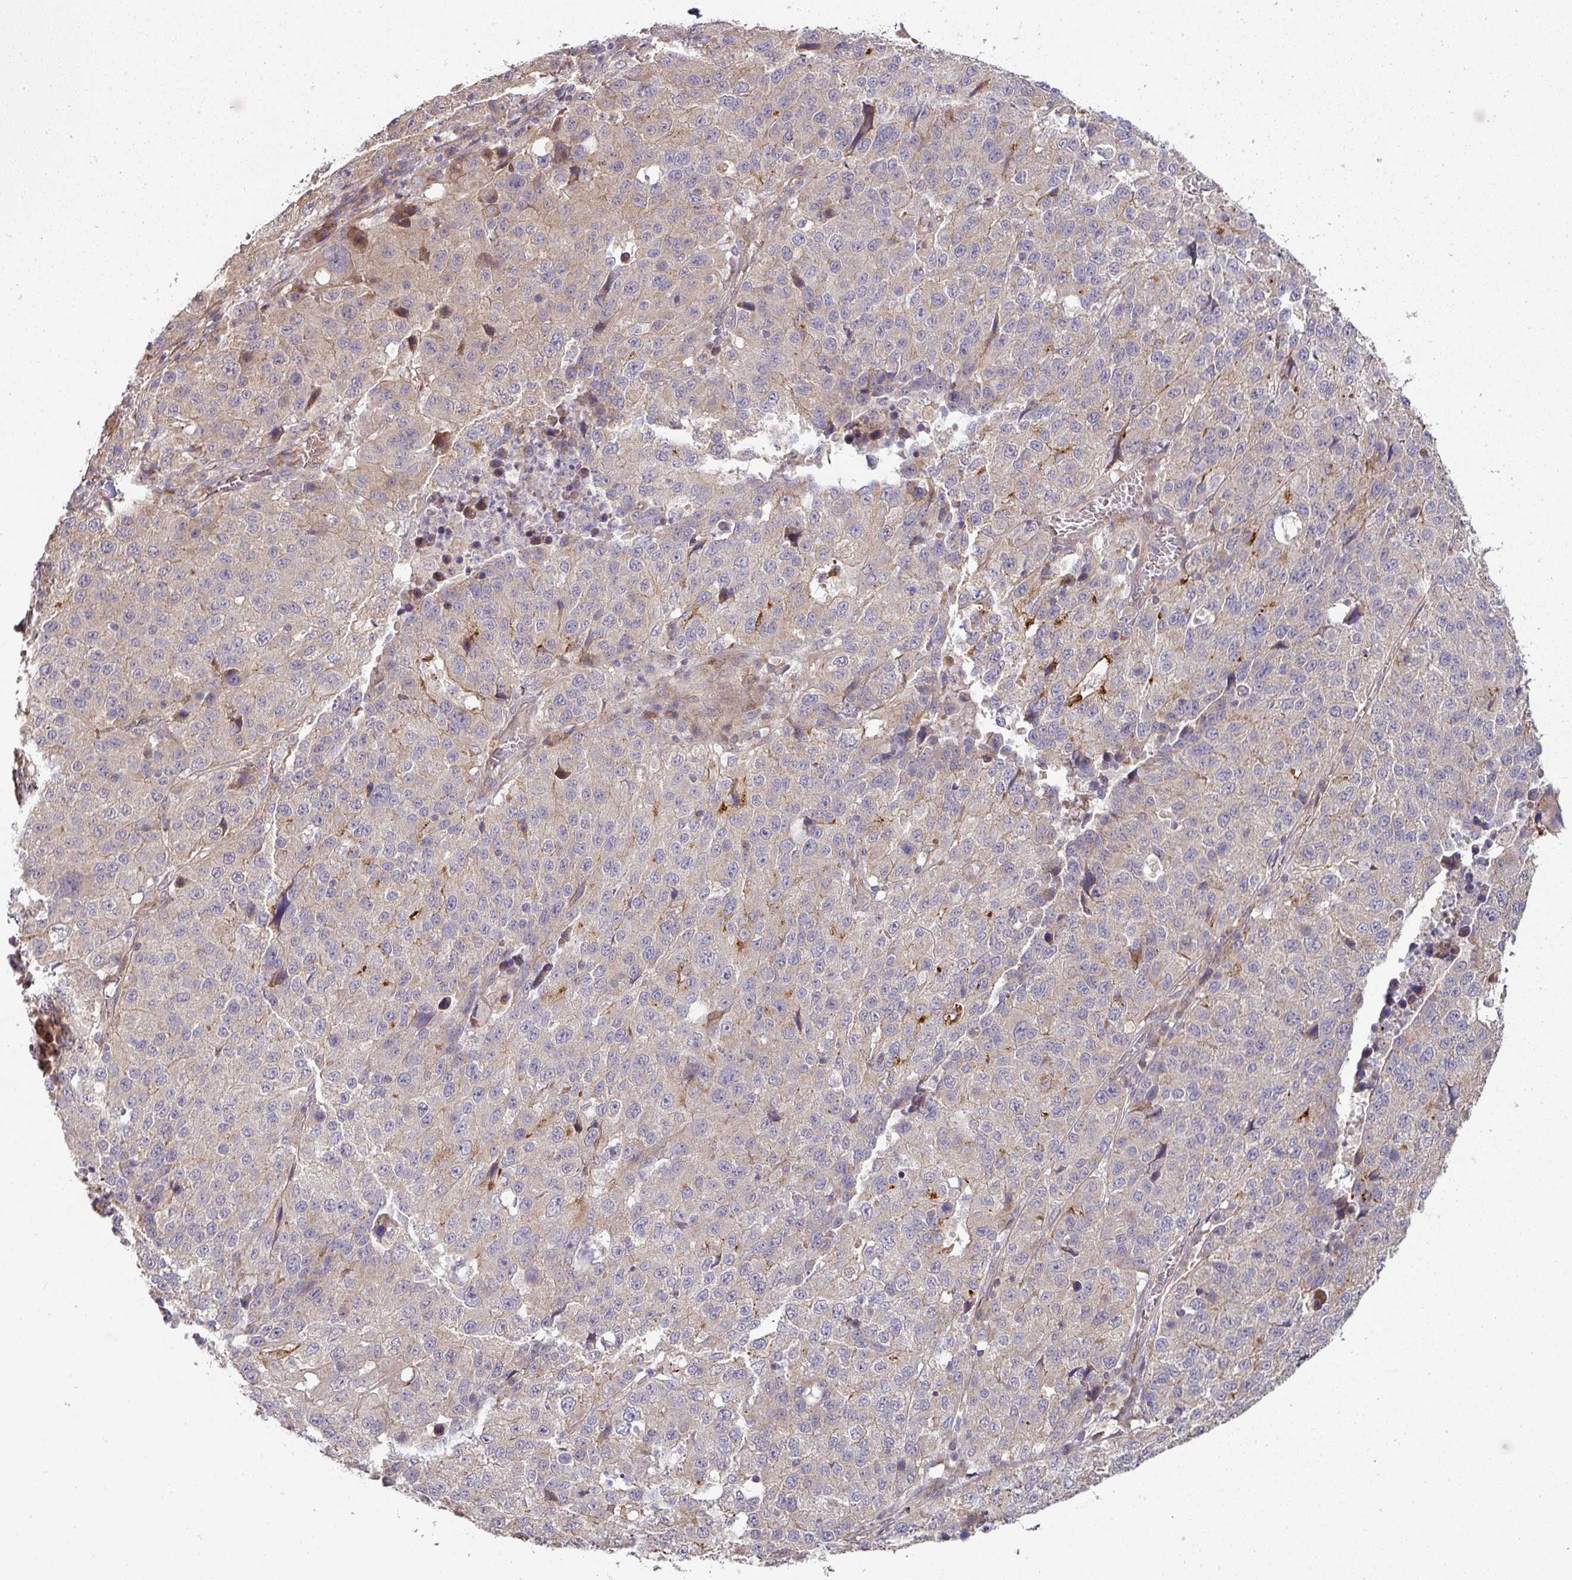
{"staining": {"intensity": "weak", "quantity": "<25%", "location": "cytoplasmic/membranous"}, "tissue": "stomach cancer", "cell_type": "Tumor cells", "image_type": "cancer", "snomed": [{"axis": "morphology", "description": "Adenocarcinoma, NOS"}, {"axis": "topography", "description": "Stomach"}], "caption": "Adenocarcinoma (stomach) was stained to show a protein in brown. There is no significant expression in tumor cells.", "gene": "STK35", "patient": {"sex": "male", "age": 71}}